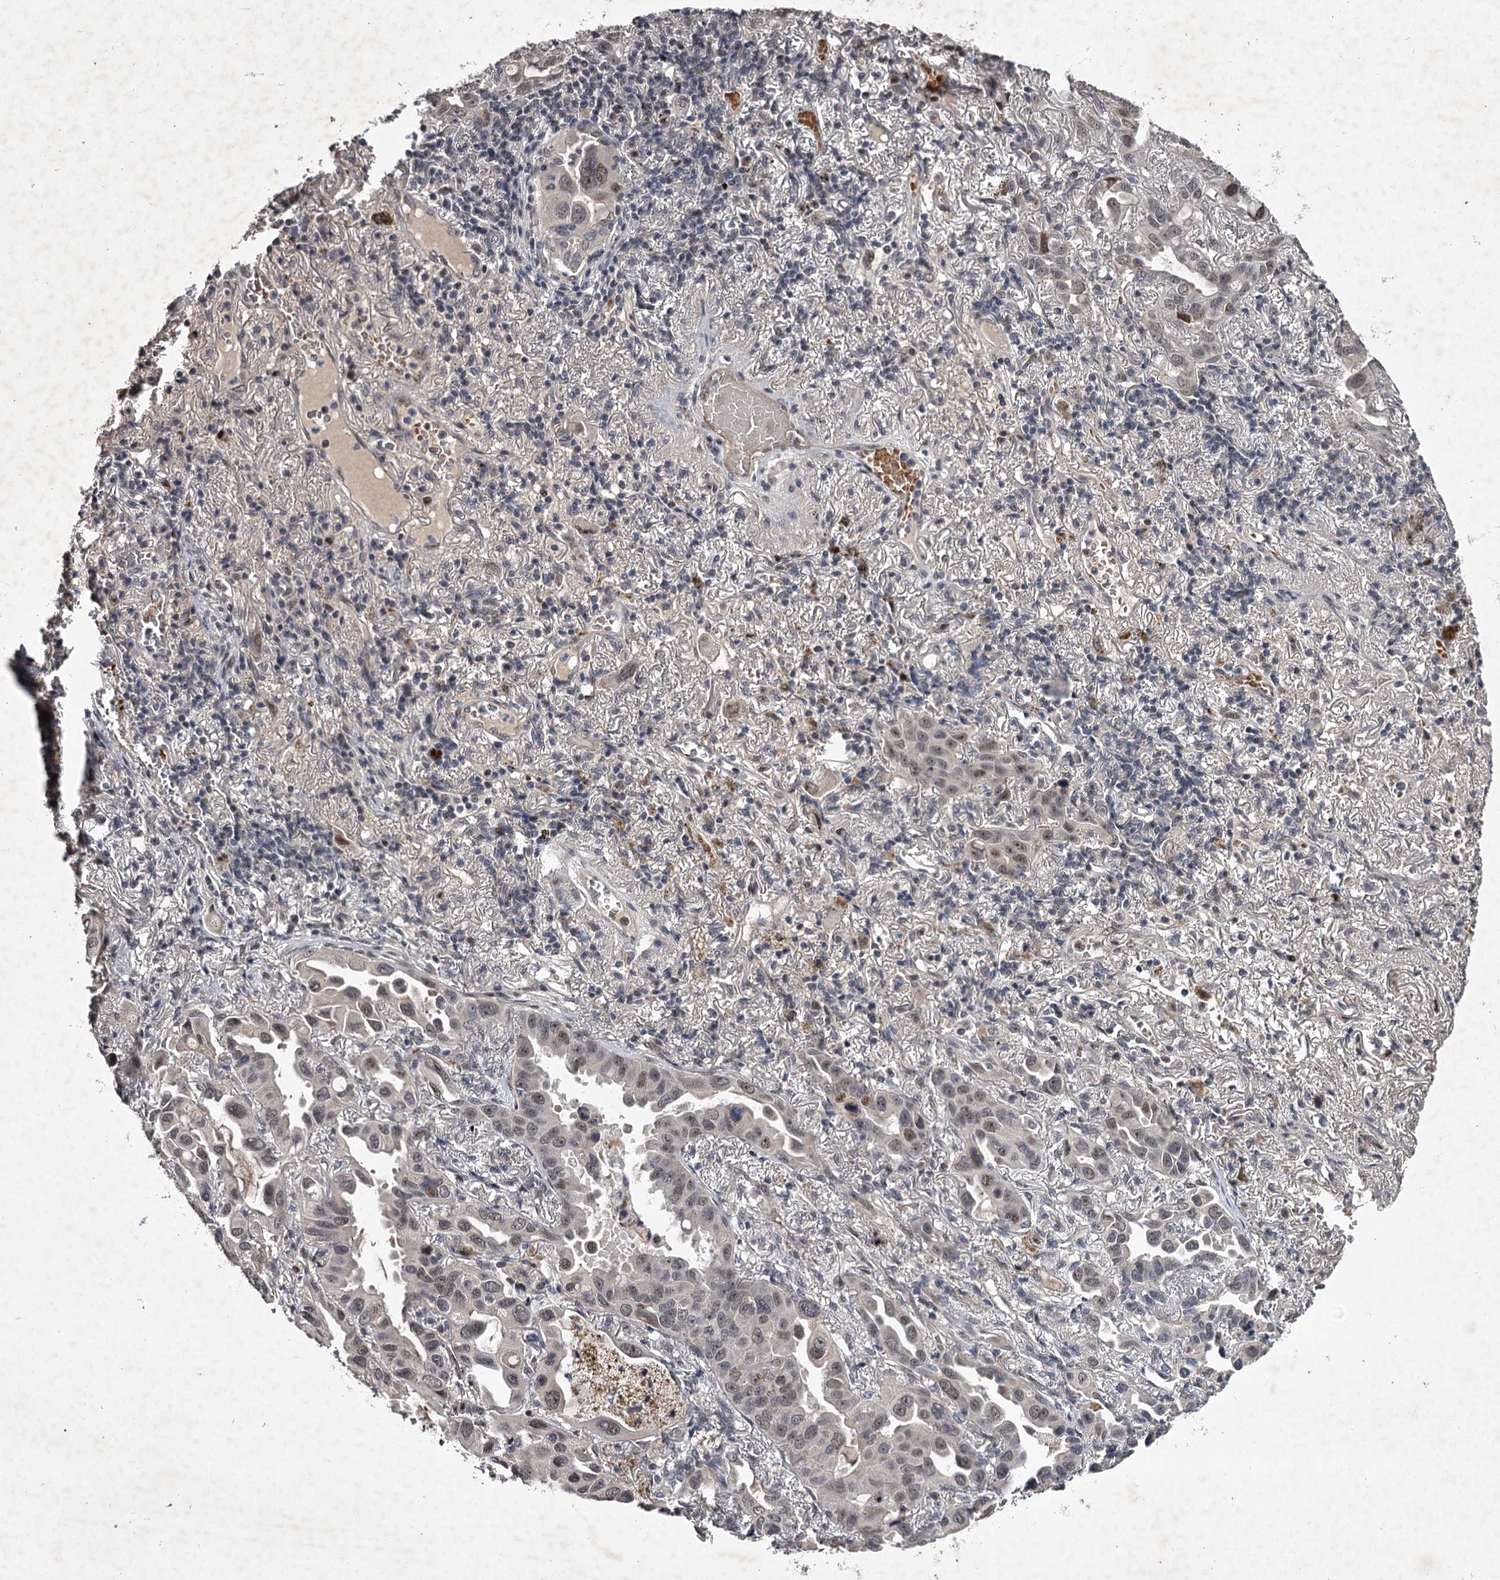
{"staining": {"intensity": "weak", "quantity": "25%-75%", "location": "nuclear"}, "tissue": "lung cancer", "cell_type": "Tumor cells", "image_type": "cancer", "snomed": [{"axis": "morphology", "description": "Adenocarcinoma, NOS"}, {"axis": "topography", "description": "Lung"}], "caption": "Adenocarcinoma (lung) stained with a protein marker exhibits weak staining in tumor cells.", "gene": "RNF44", "patient": {"sex": "male", "age": 64}}